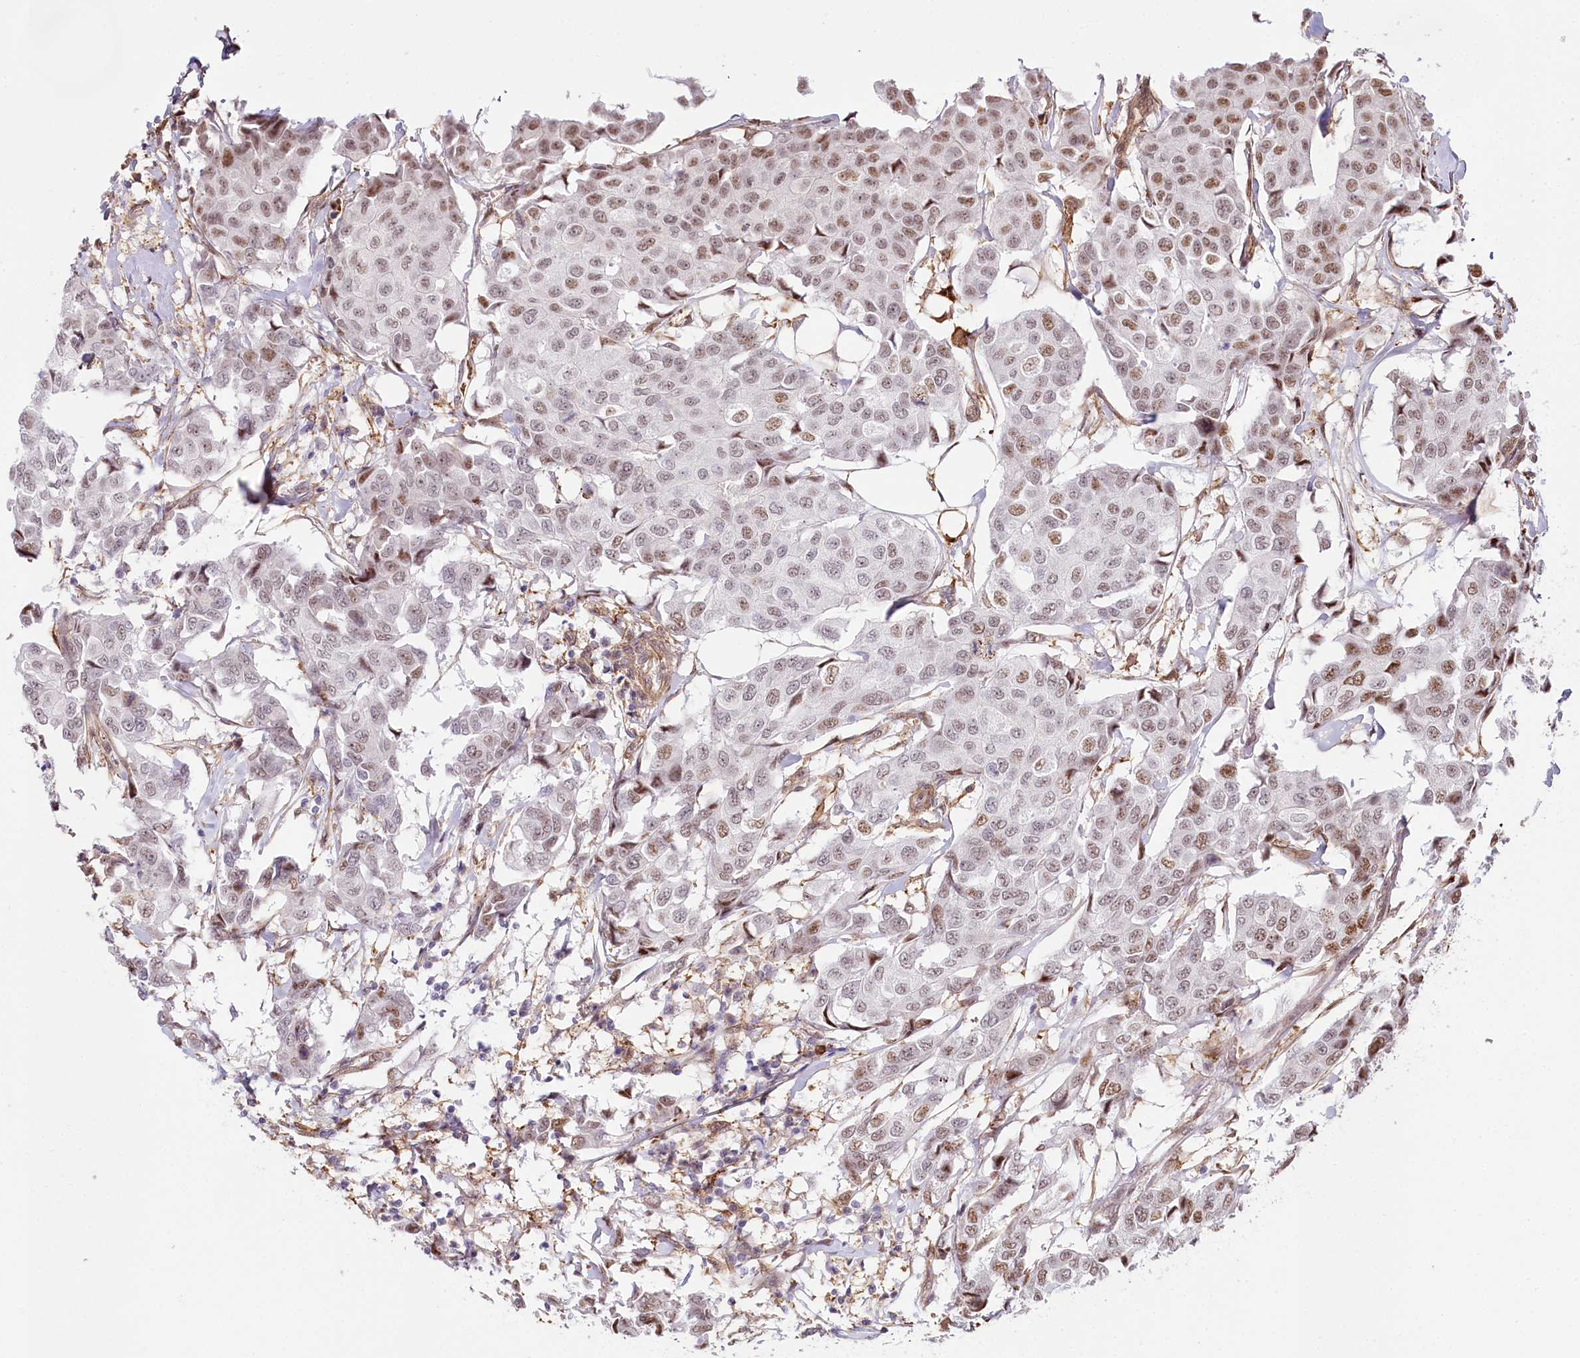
{"staining": {"intensity": "moderate", "quantity": "<25%", "location": "nuclear"}, "tissue": "breast cancer", "cell_type": "Tumor cells", "image_type": "cancer", "snomed": [{"axis": "morphology", "description": "Duct carcinoma"}, {"axis": "topography", "description": "Breast"}], "caption": "The image exhibits immunohistochemical staining of infiltrating ductal carcinoma (breast). There is moderate nuclear positivity is present in about <25% of tumor cells.", "gene": "TUBGCP2", "patient": {"sex": "female", "age": 80}}